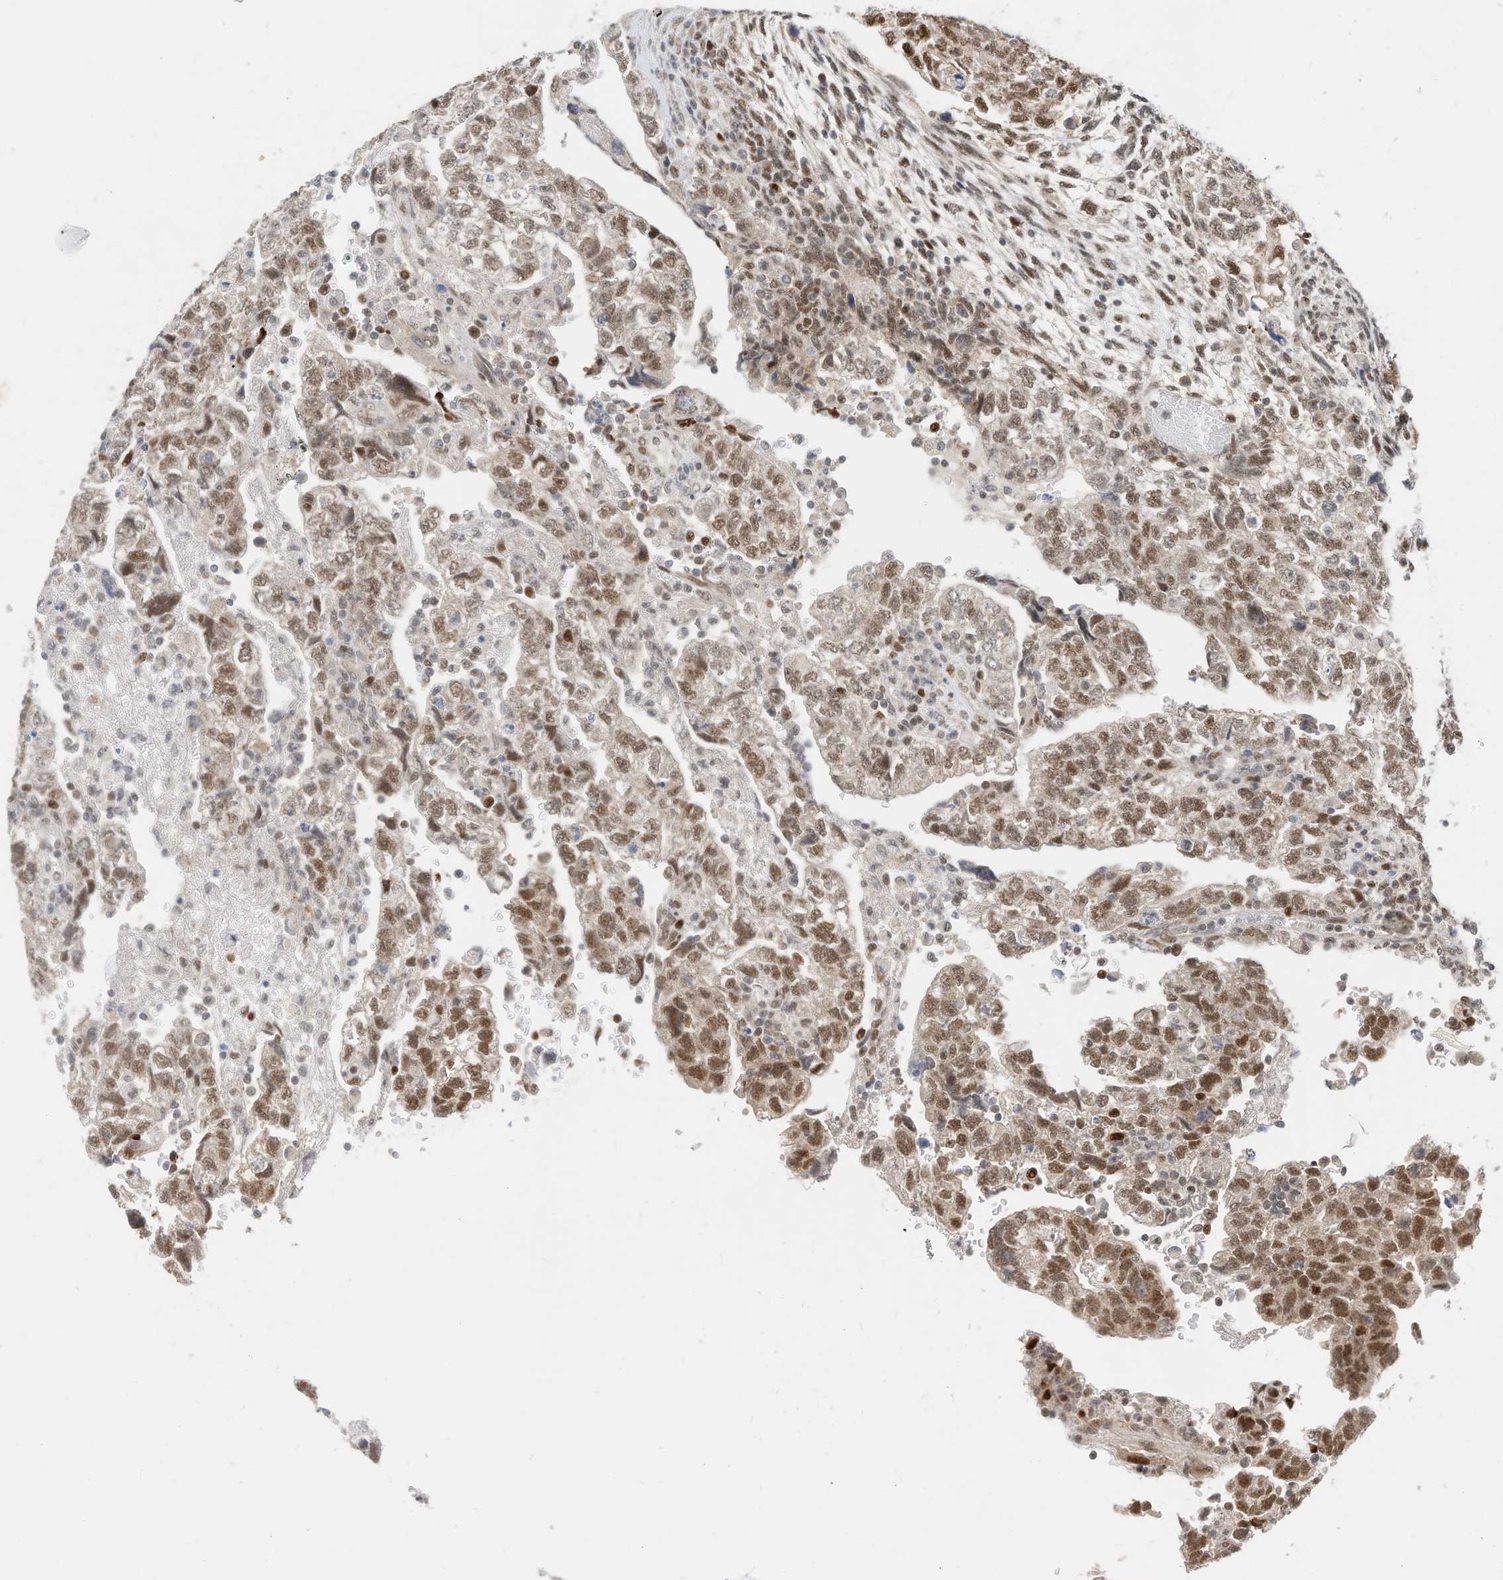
{"staining": {"intensity": "moderate", "quantity": ">75%", "location": "nuclear"}, "tissue": "testis cancer", "cell_type": "Tumor cells", "image_type": "cancer", "snomed": [{"axis": "morphology", "description": "Normal tissue, NOS"}, {"axis": "morphology", "description": "Carcinoma, Embryonal, NOS"}, {"axis": "topography", "description": "Testis"}], "caption": "Testis embryonal carcinoma was stained to show a protein in brown. There is medium levels of moderate nuclear staining in about >75% of tumor cells.", "gene": "OGT", "patient": {"sex": "male", "age": 36}}